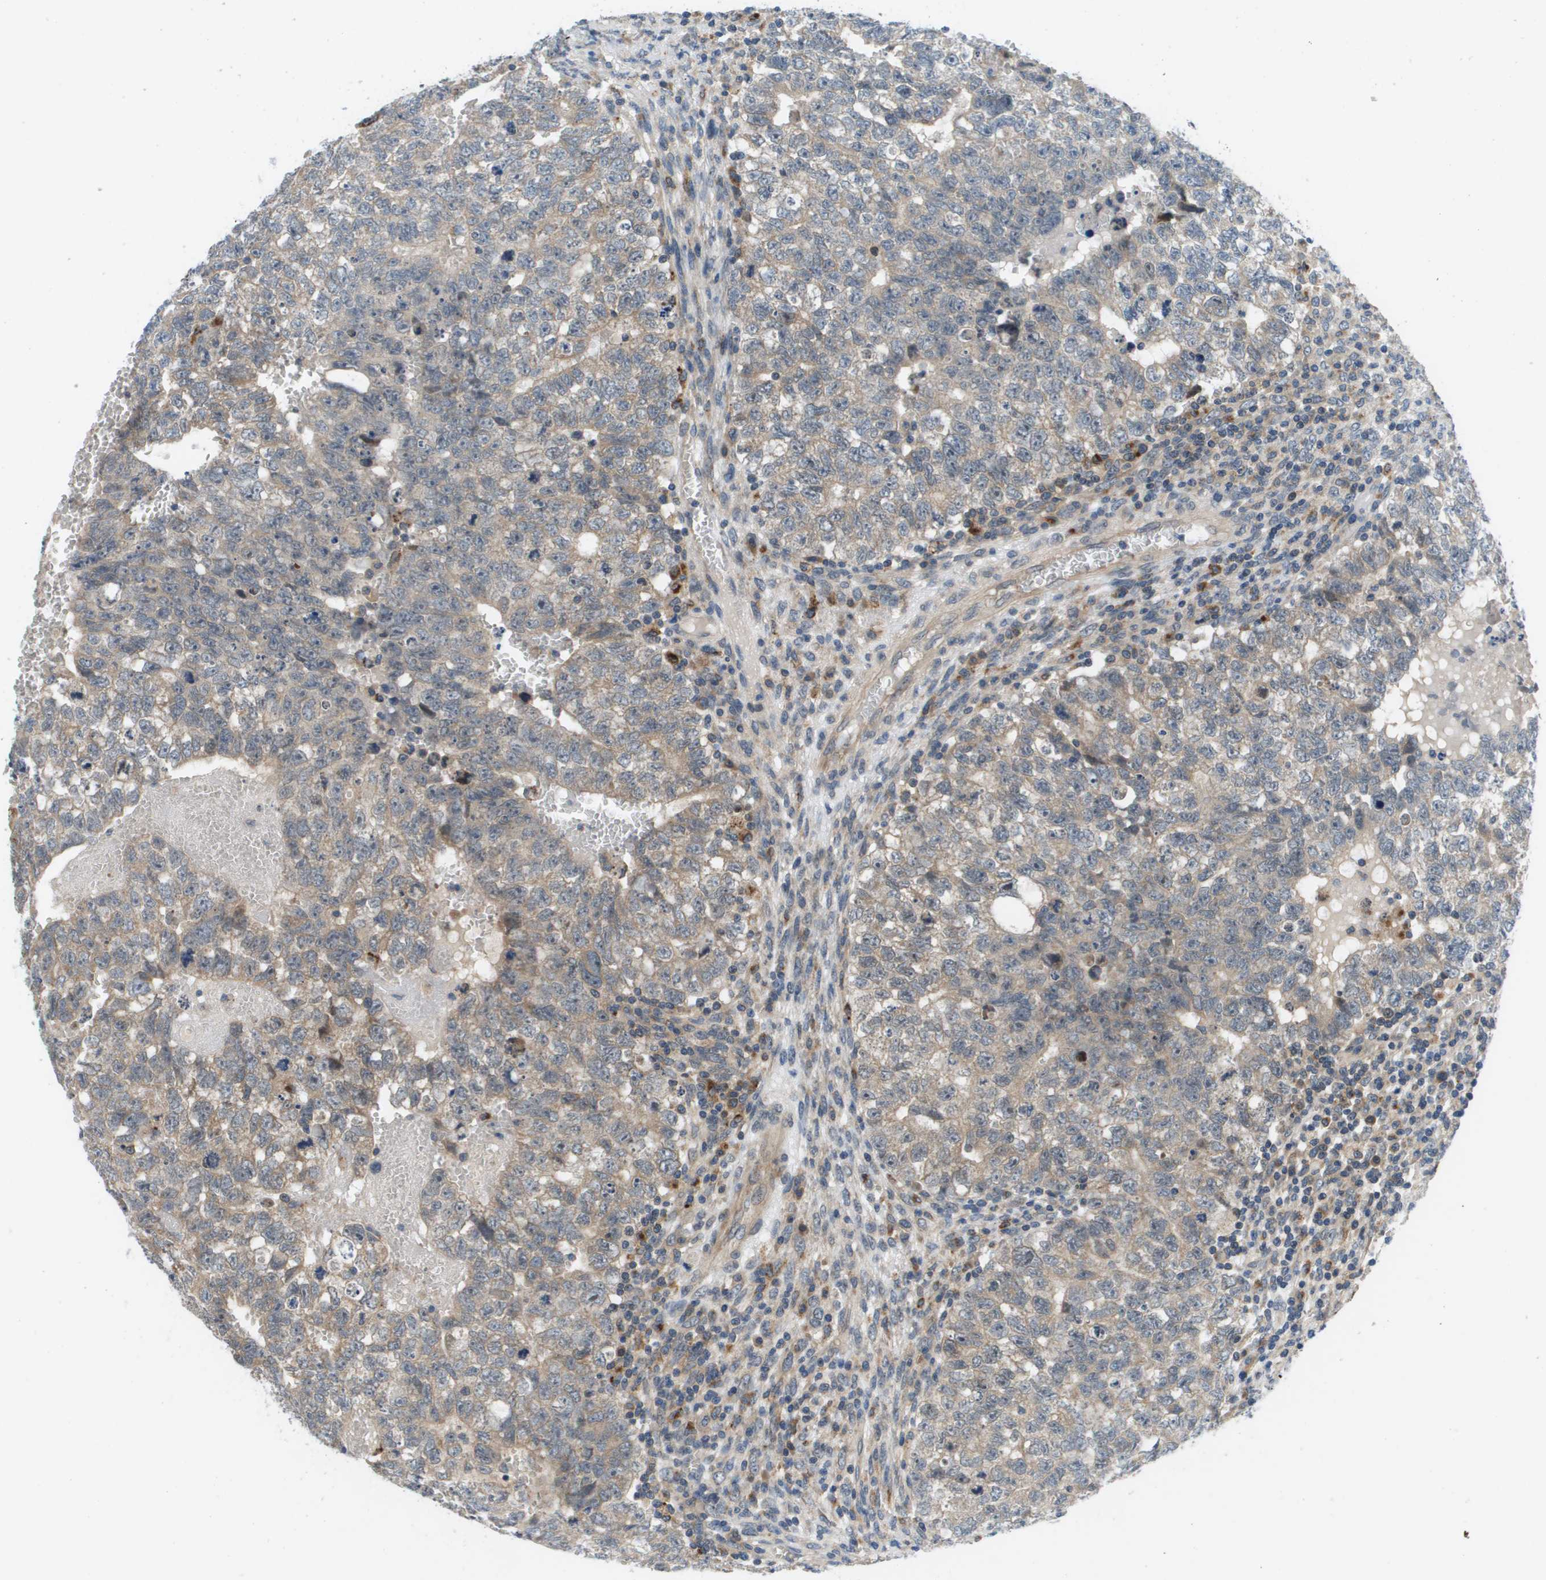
{"staining": {"intensity": "weak", "quantity": "25%-75%", "location": "cytoplasmic/membranous"}, "tissue": "testis cancer", "cell_type": "Tumor cells", "image_type": "cancer", "snomed": [{"axis": "morphology", "description": "Seminoma, NOS"}, {"axis": "morphology", "description": "Carcinoma, Embryonal, NOS"}, {"axis": "topography", "description": "Testis"}], "caption": "Immunohistochemical staining of human seminoma (testis) exhibits low levels of weak cytoplasmic/membranous protein expression in approximately 25%-75% of tumor cells.", "gene": "SLC25A20", "patient": {"sex": "male", "age": 38}}